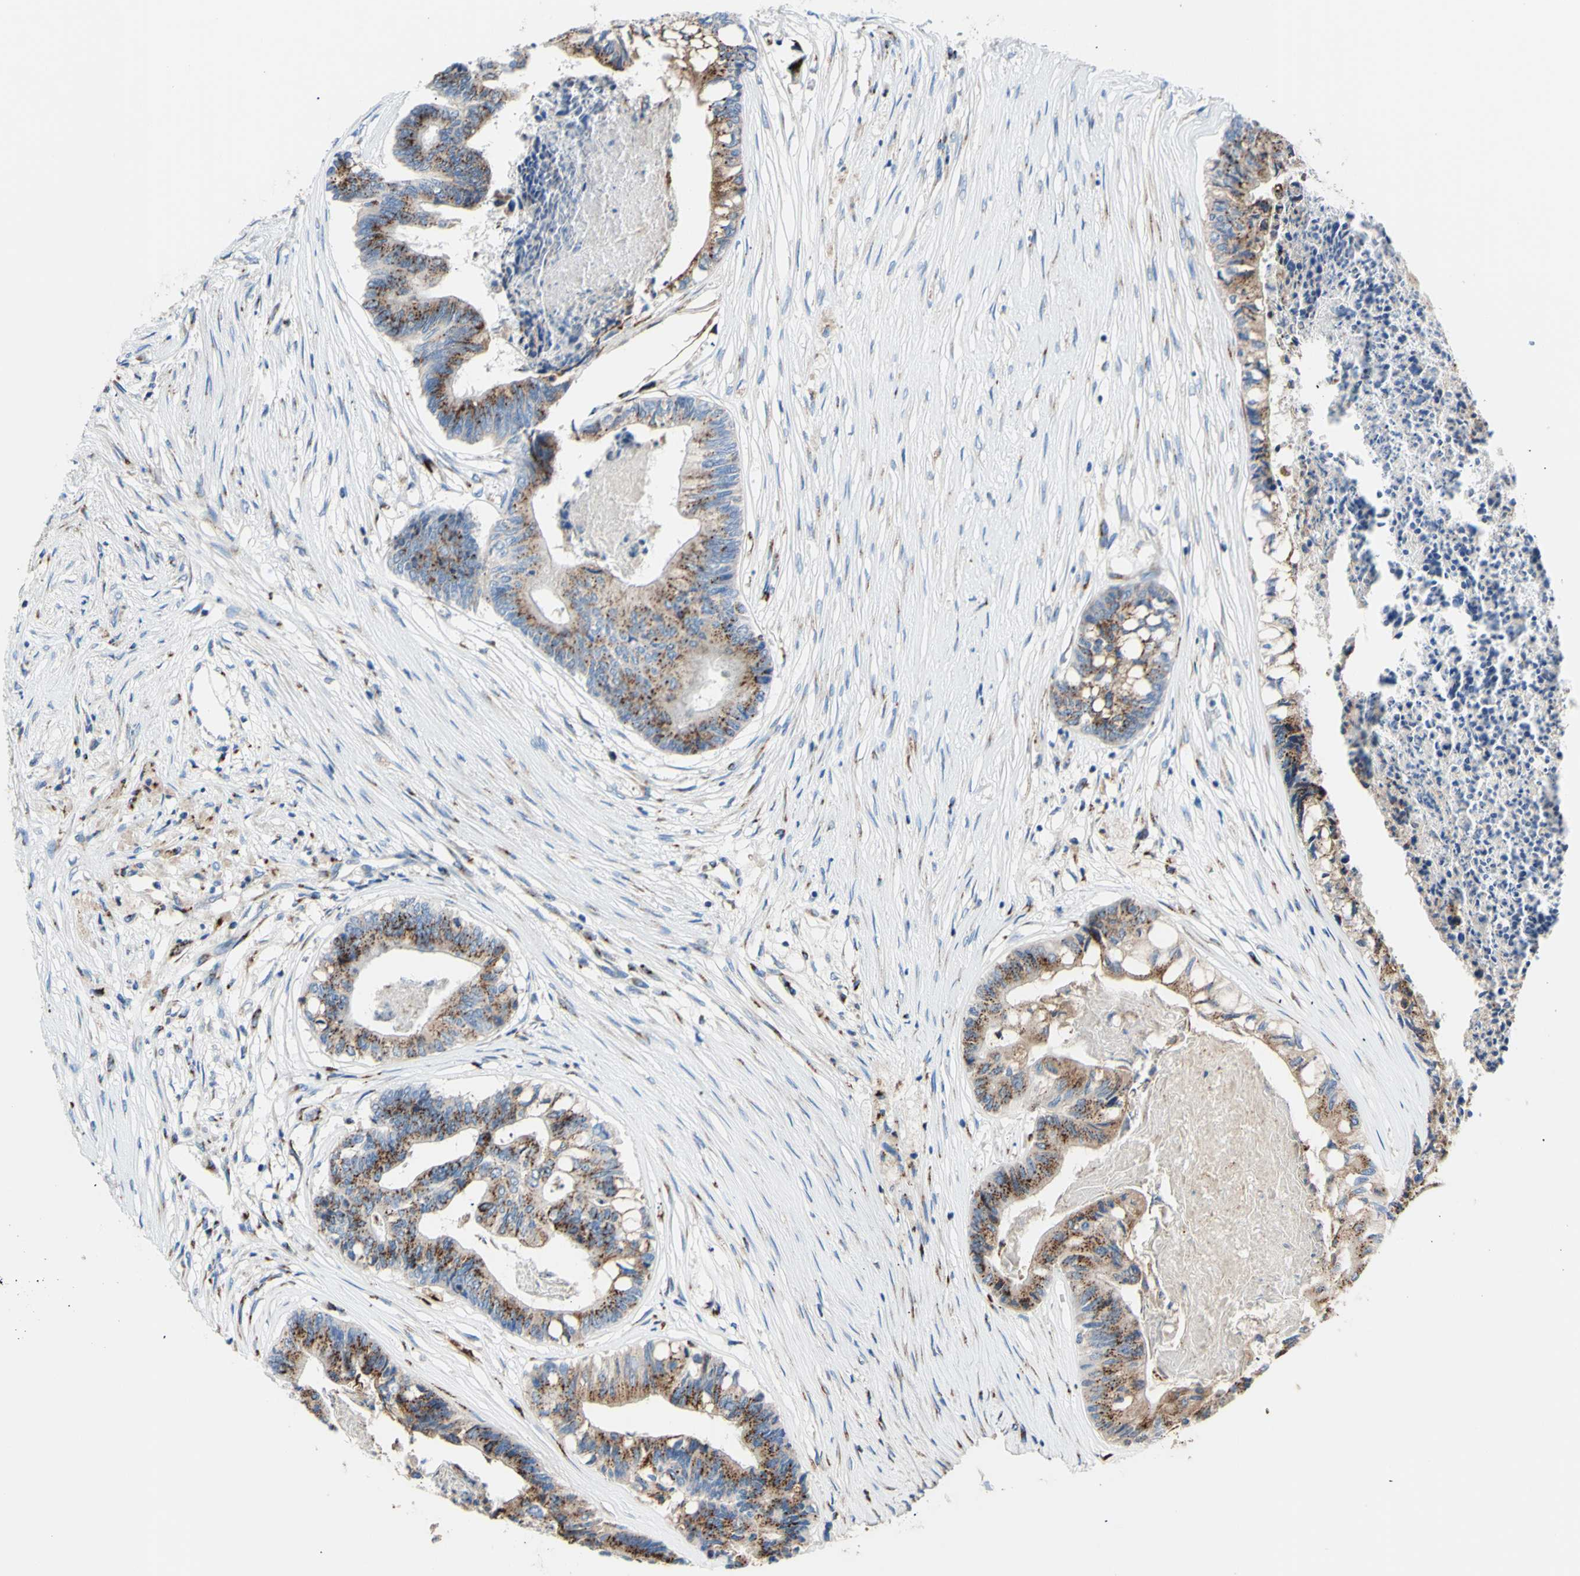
{"staining": {"intensity": "moderate", "quantity": "25%-75%", "location": "cytoplasmic/membranous"}, "tissue": "colorectal cancer", "cell_type": "Tumor cells", "image_type": "cancer", "snomed": [{"axis": "morphology", "description": "Adenocarcinoma, NOS"}, {"axis": "topography", "description": "Rectum"}], "caption": "Tumor cells demonstrate moderate cytoplasmic/membranous positivity in about 25%-75% of cells in colorectal adenocarcinoma. (Stains: DAB in brown, nuclei in blue, Microscopy: brightfield microscopy at high magnification).", "gene": "GALNT2", "patient": {"sex": "male", "age": 63}}